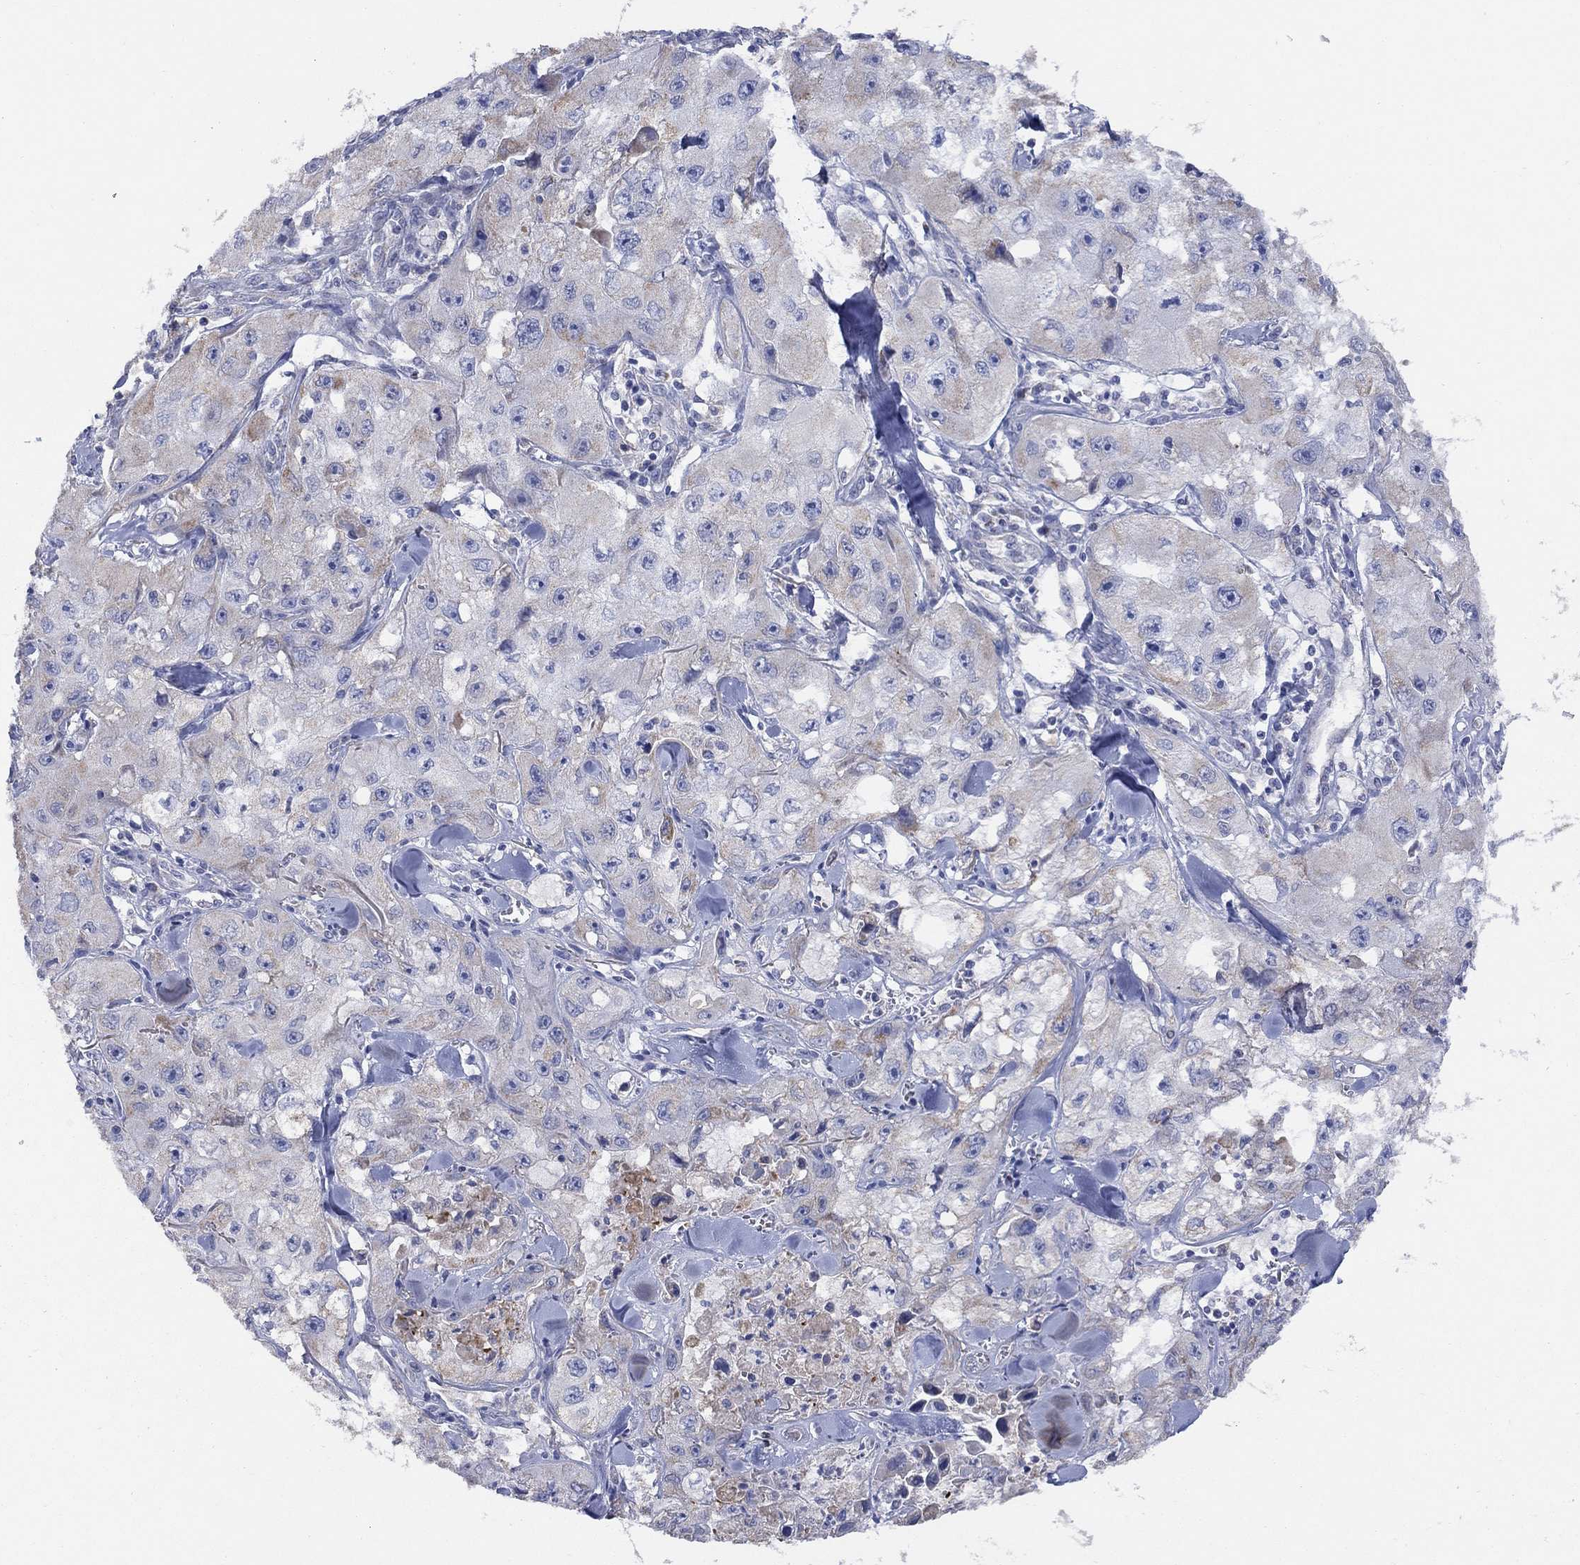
{"staining": {"intensity": "weak", "quantity": "25%-75%", "location": "cytoplasmic/membranous"}, "tissue": "skin cancer", "cell_type": "Tumor cells", "image_type": "cancer", "snomed": [{"axis": "morphology", "description": "Squamous cell carcinoma, NOS"}, {"axis": "topography", "description": "Skin"}, {"axis": "topography", "description": "Subcutis"}], "caption": "This histopathology image demonstrates skin cancer stained with immunohistochemistry (IHC) to label a protein in brown. The cytoplasmic/membranous of tumor cells show weak positivity for the protein. Nuclei are counter-stained blue.", "gene": "CLVS1", "patient": {"sex": "male", "age": 73}}